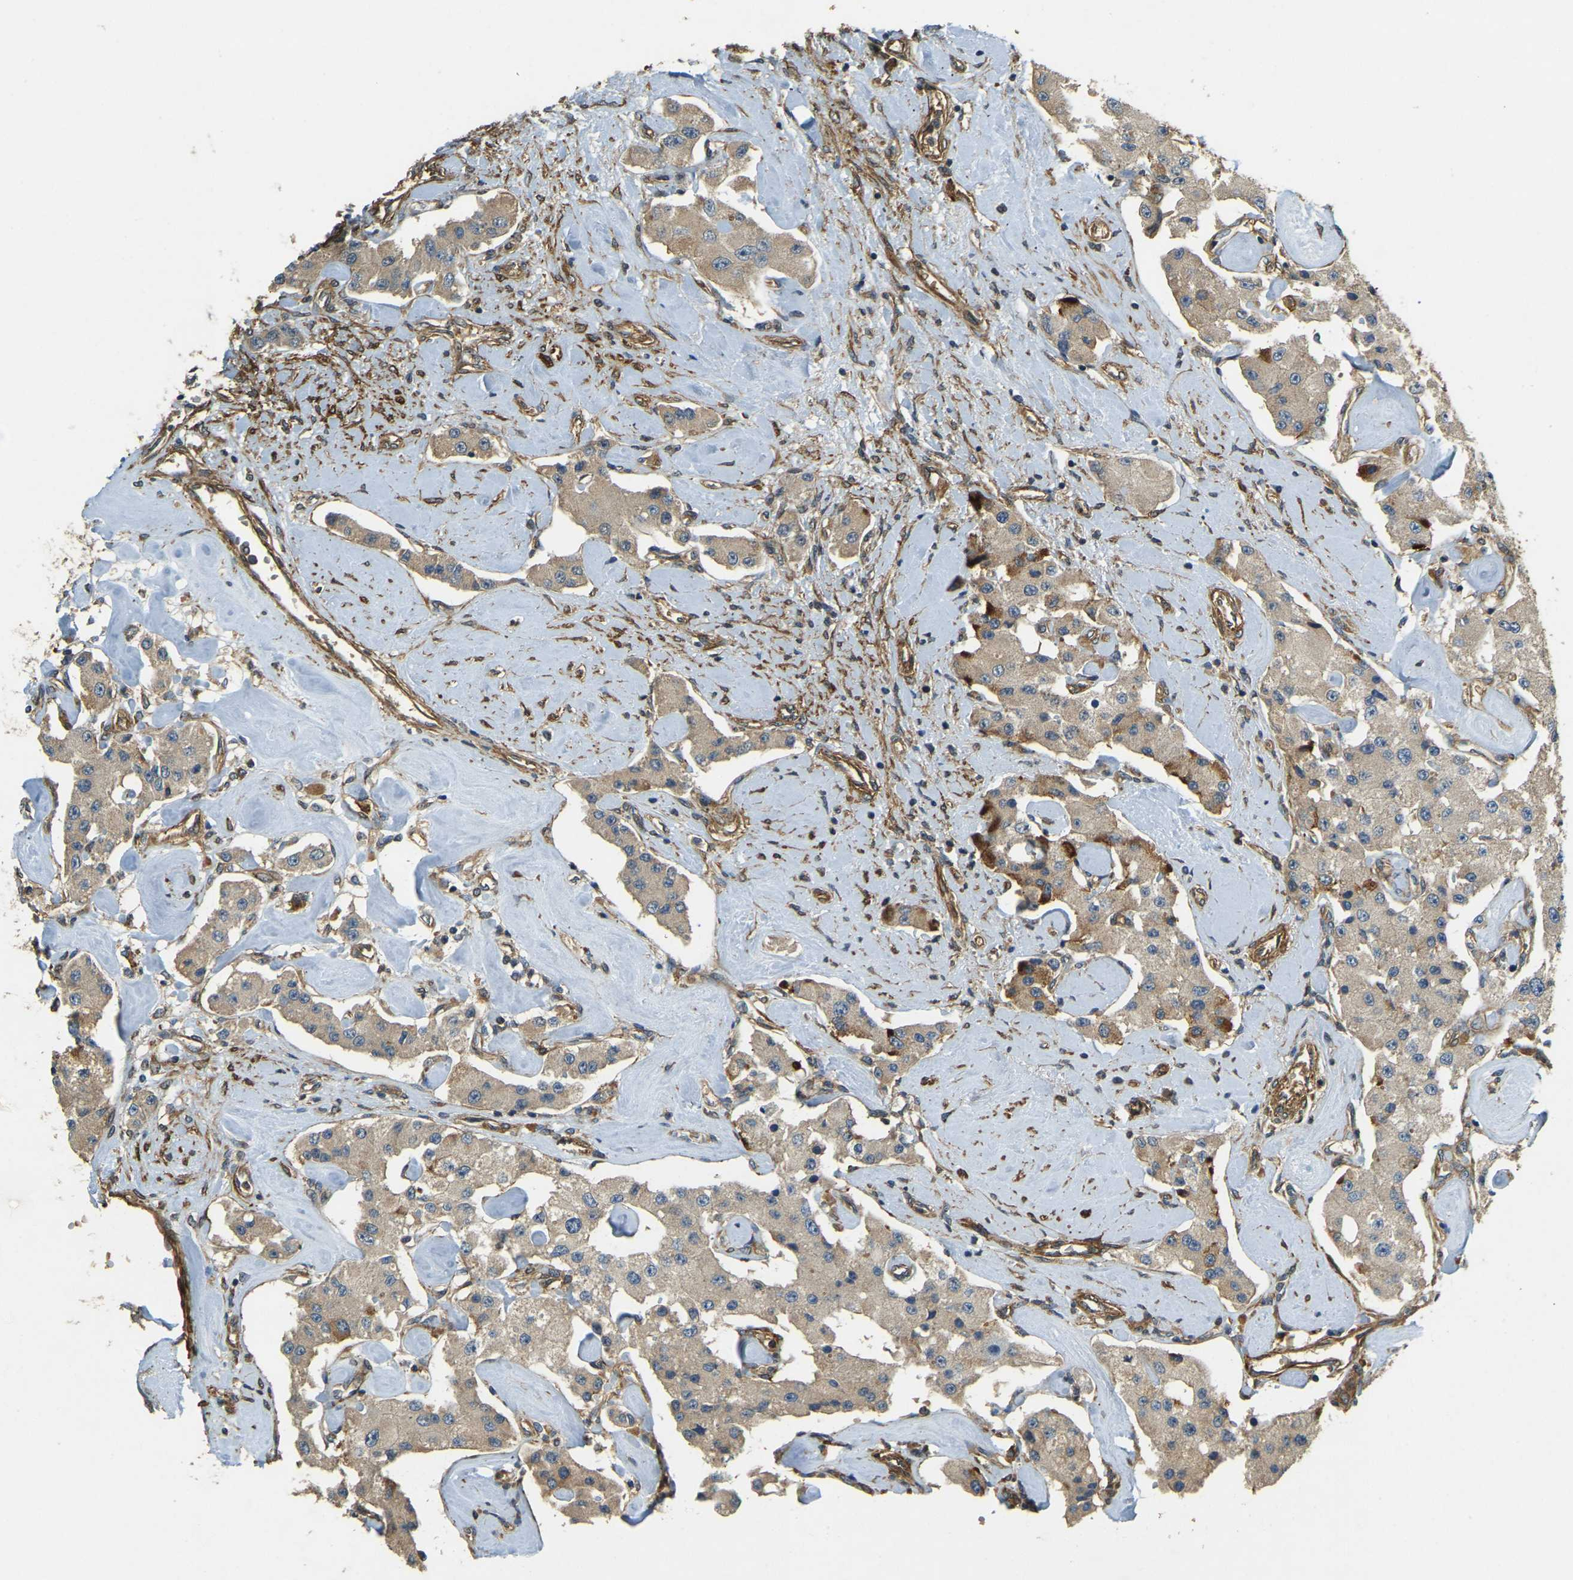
{"staining": {"intensity": "moderate", "quantity": ">75%", "location": "cytoplasmic/membranous"}, "tissue": "carcinoid", "cell_type": "Tumor cells", "image_type": "cancer", "snomed": [{"axis": "morphology", "description": "Carcinoid, malignant, NOS"}, {"axis": "topography", "description": "Pancreas"}], "caption": "Carcinoid stained for a protein (brown) displays moderate cytoplasmic/membranous positive staining in about >75% of tumor cells.", "gene": "ERGIC1", "patient": {"sex": "male", "age": 41}}